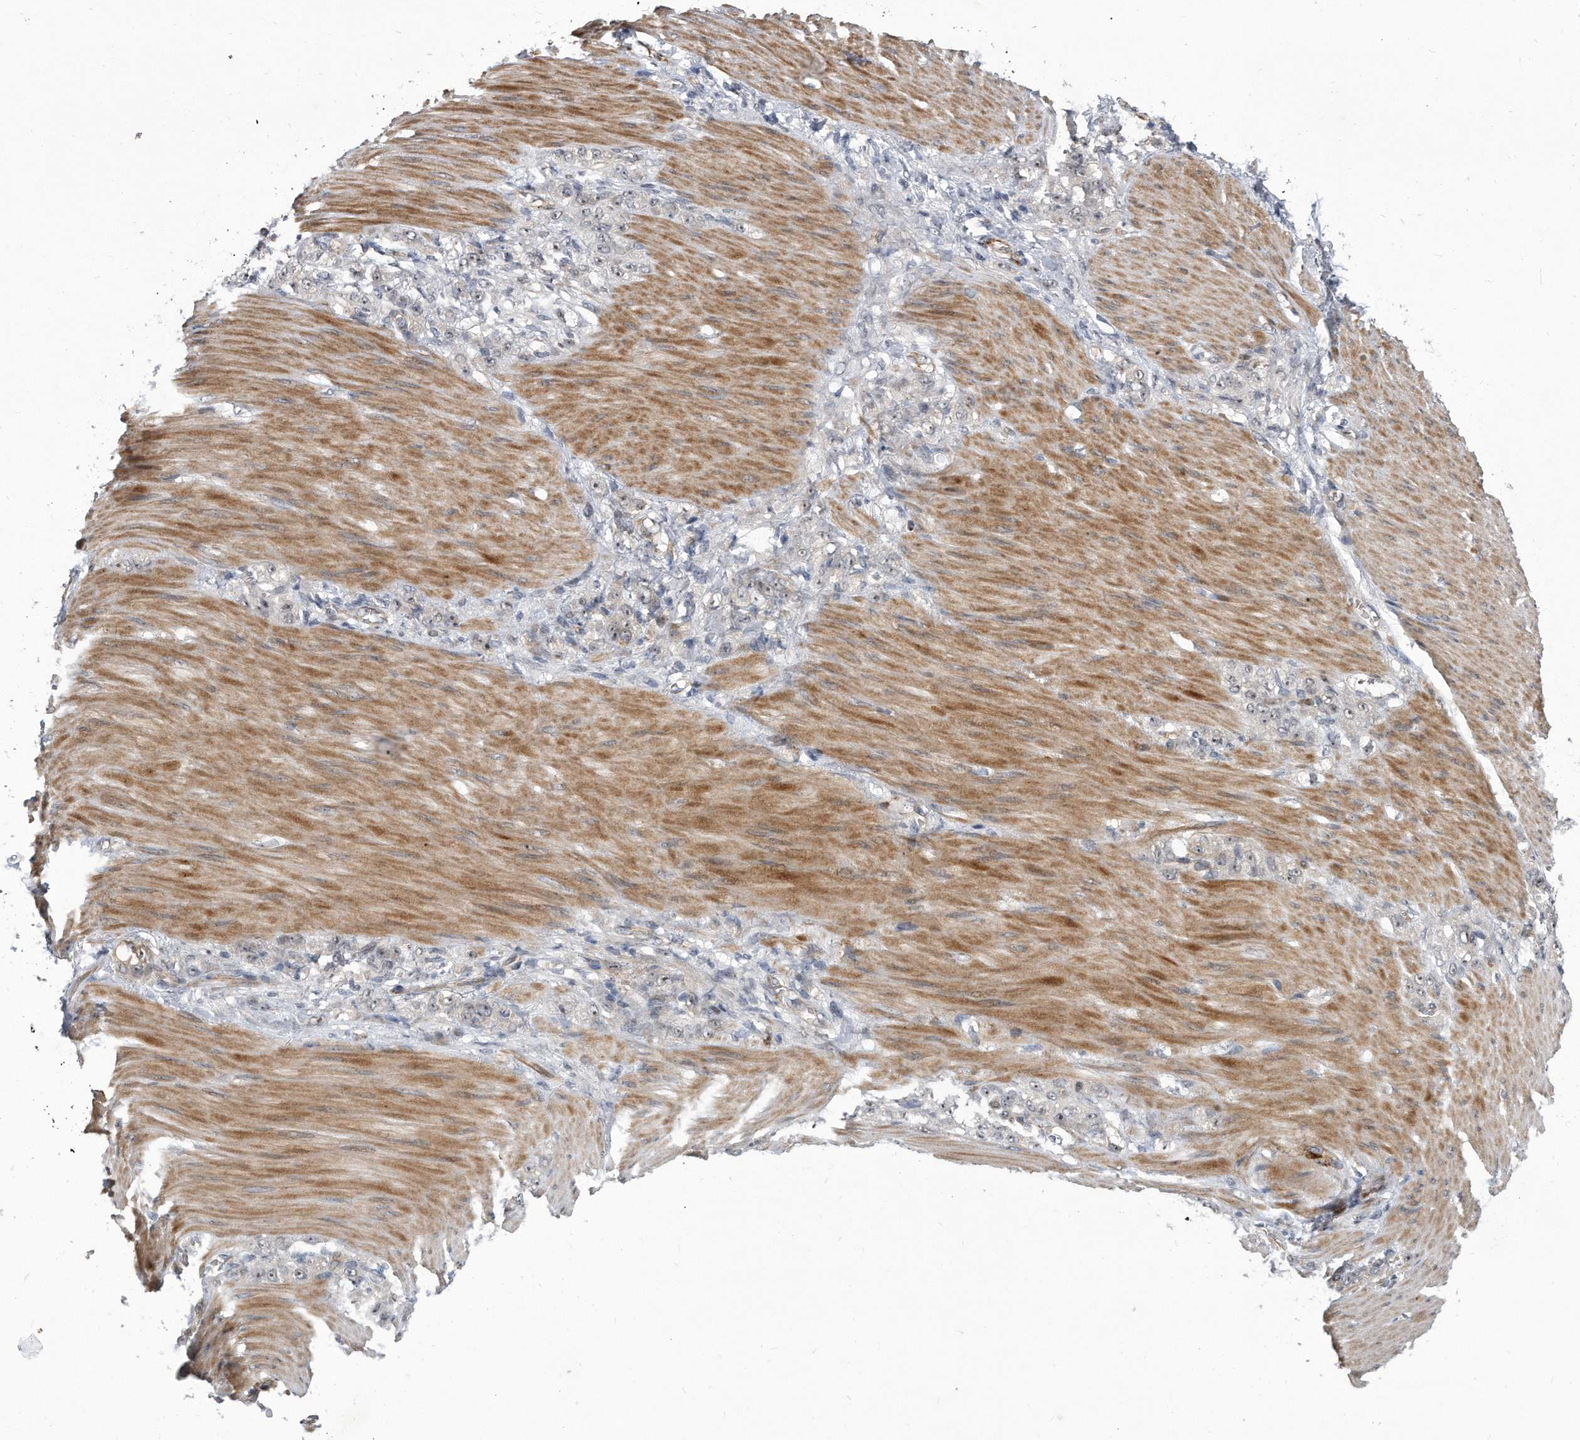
{"staining": {"intensity": "weak", "quantity": "<25%", "location": "nuclear"}, "tissue": "stomach cancer", "cell_type": "Tumor cells", "image_type": "cancer", "snomed": [{"axis": "morphology", "description": "Normal tissue, NOS"}, {"axis": "morphology", "description": "Adenocarcinoma, NOS"}, {"axis": "topography", "description": "Stomach"}], "caption": "IHC micrograph of neoplastic tissue: human adenocarcinoma (stomach) stained with DAB (3,3'-diaminobenzidine) demonstrates no significant protein positivity in tumor cells.", "gene": "PGBD2", "patient": {"sex": "male", "age": 82}}